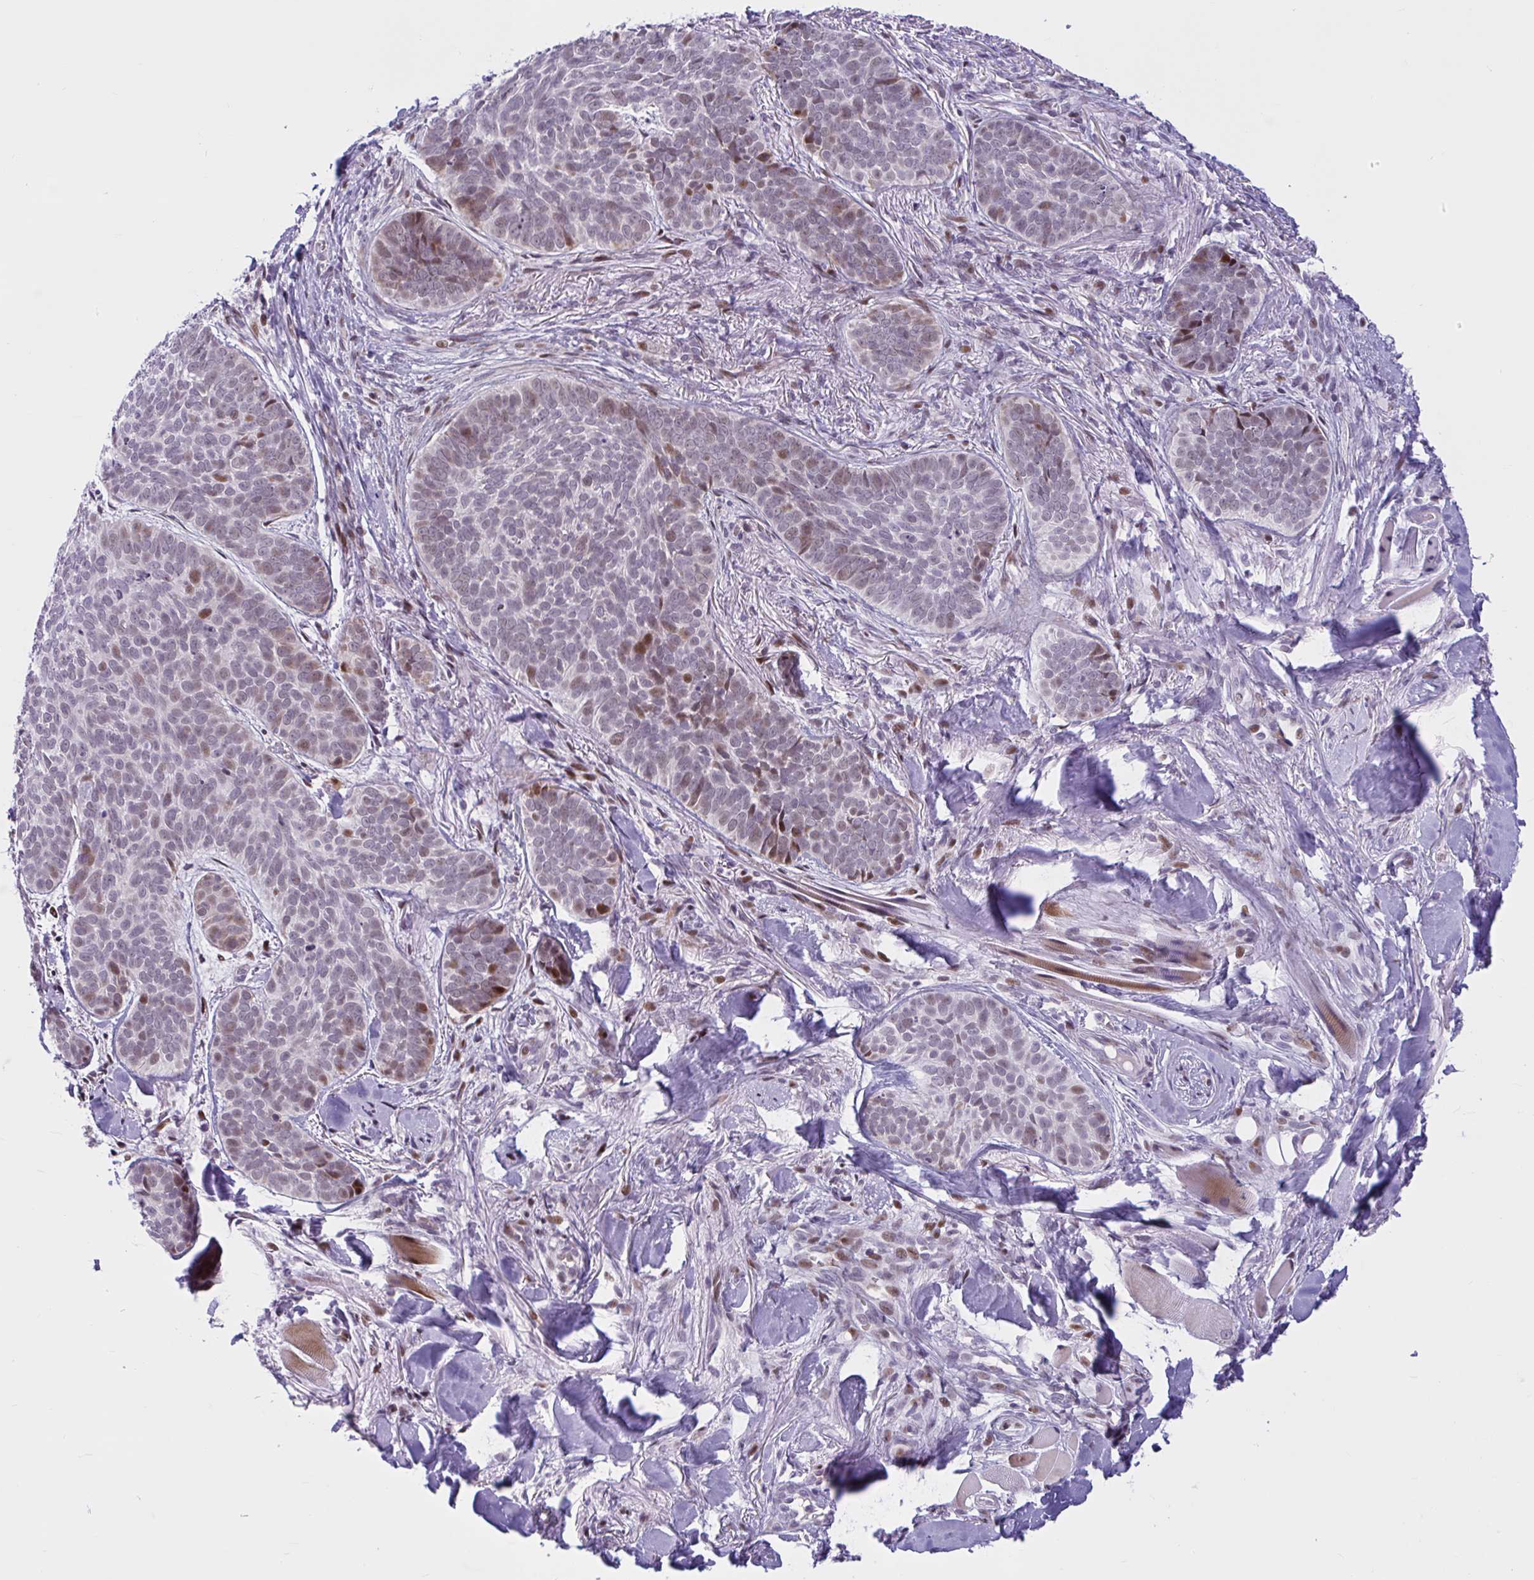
{"staining": {"intensity": "moderate", "quantity": "<25%", "location": "nuclear"}, "tissue": "skin cancer", "cell_type": "Tumor cells", "image_type": "cancer", "snomed": [{"axis": "morphology", "description": "Basal cell carcinoma"}, {"axis": "topography", "description": "Skin"}, {"axis": "topography", "description": "Skin of nose"}], "caption": "Human skin basal cell carcinoma stained with a protein marker exhibits moderate staining in tumor cells.", "gene": "RBL1", "patient": {"sex": "female", "age": 81}}